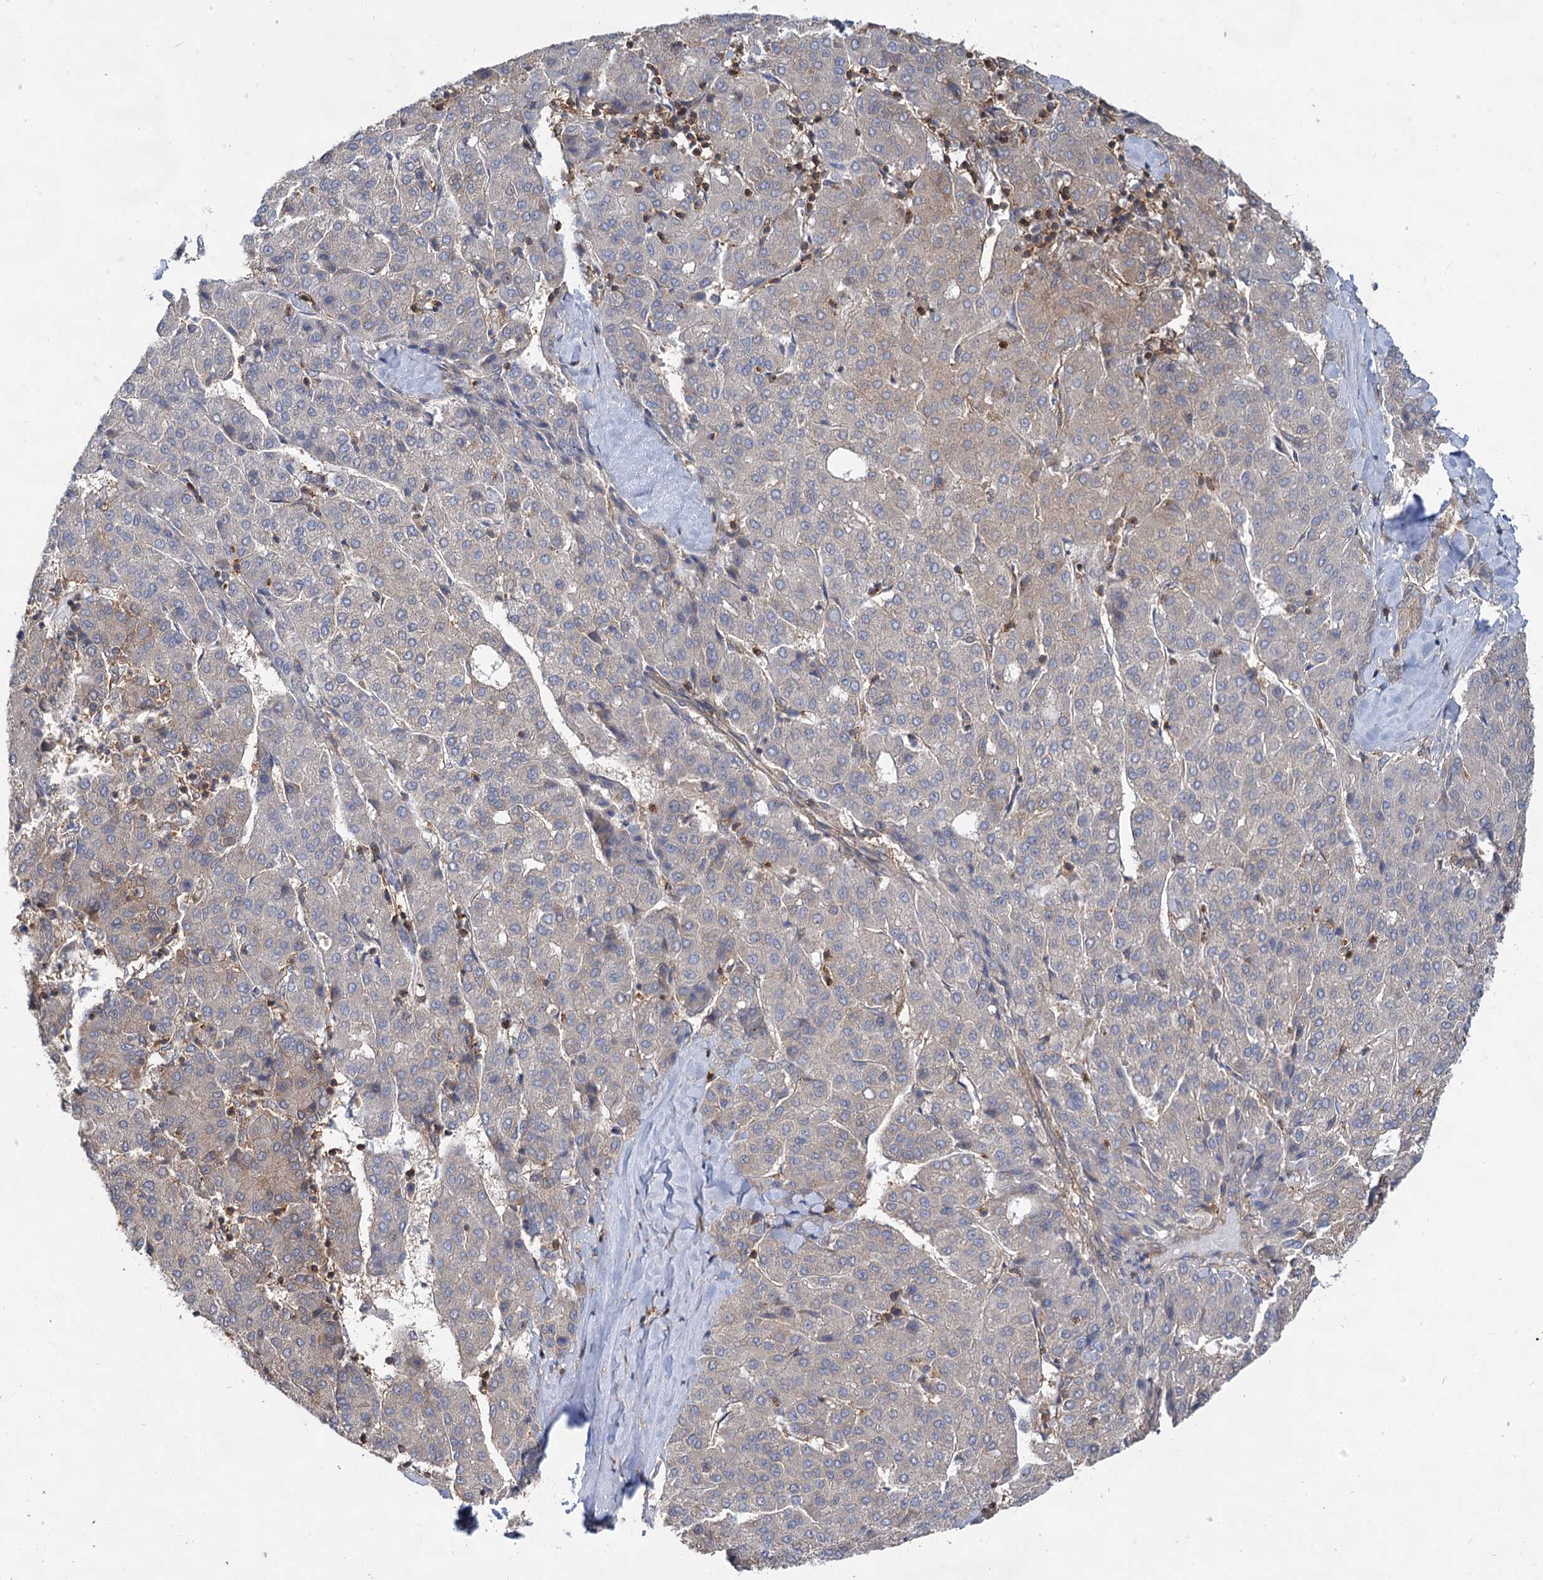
{"staining": {"intensity": "weak", "quantity": "<25%", "location": "cytoplasmic/membranous"}, "tissue": "liver cancer", "cell_type": "Tumor cells", "image_type": "cancer", "snomed": [{"axis": "morphology", "description": "Carcinoma, Hepatocellular, NOS"}, {"axis": "topography", "description": "Liver"}], "caption": "Human liver cancer stained for a protein using immunohistochemistry reveals no positivity in tumor cells.", "gene": "PACS1", "patient": {"sex": "male", "age": 65}}